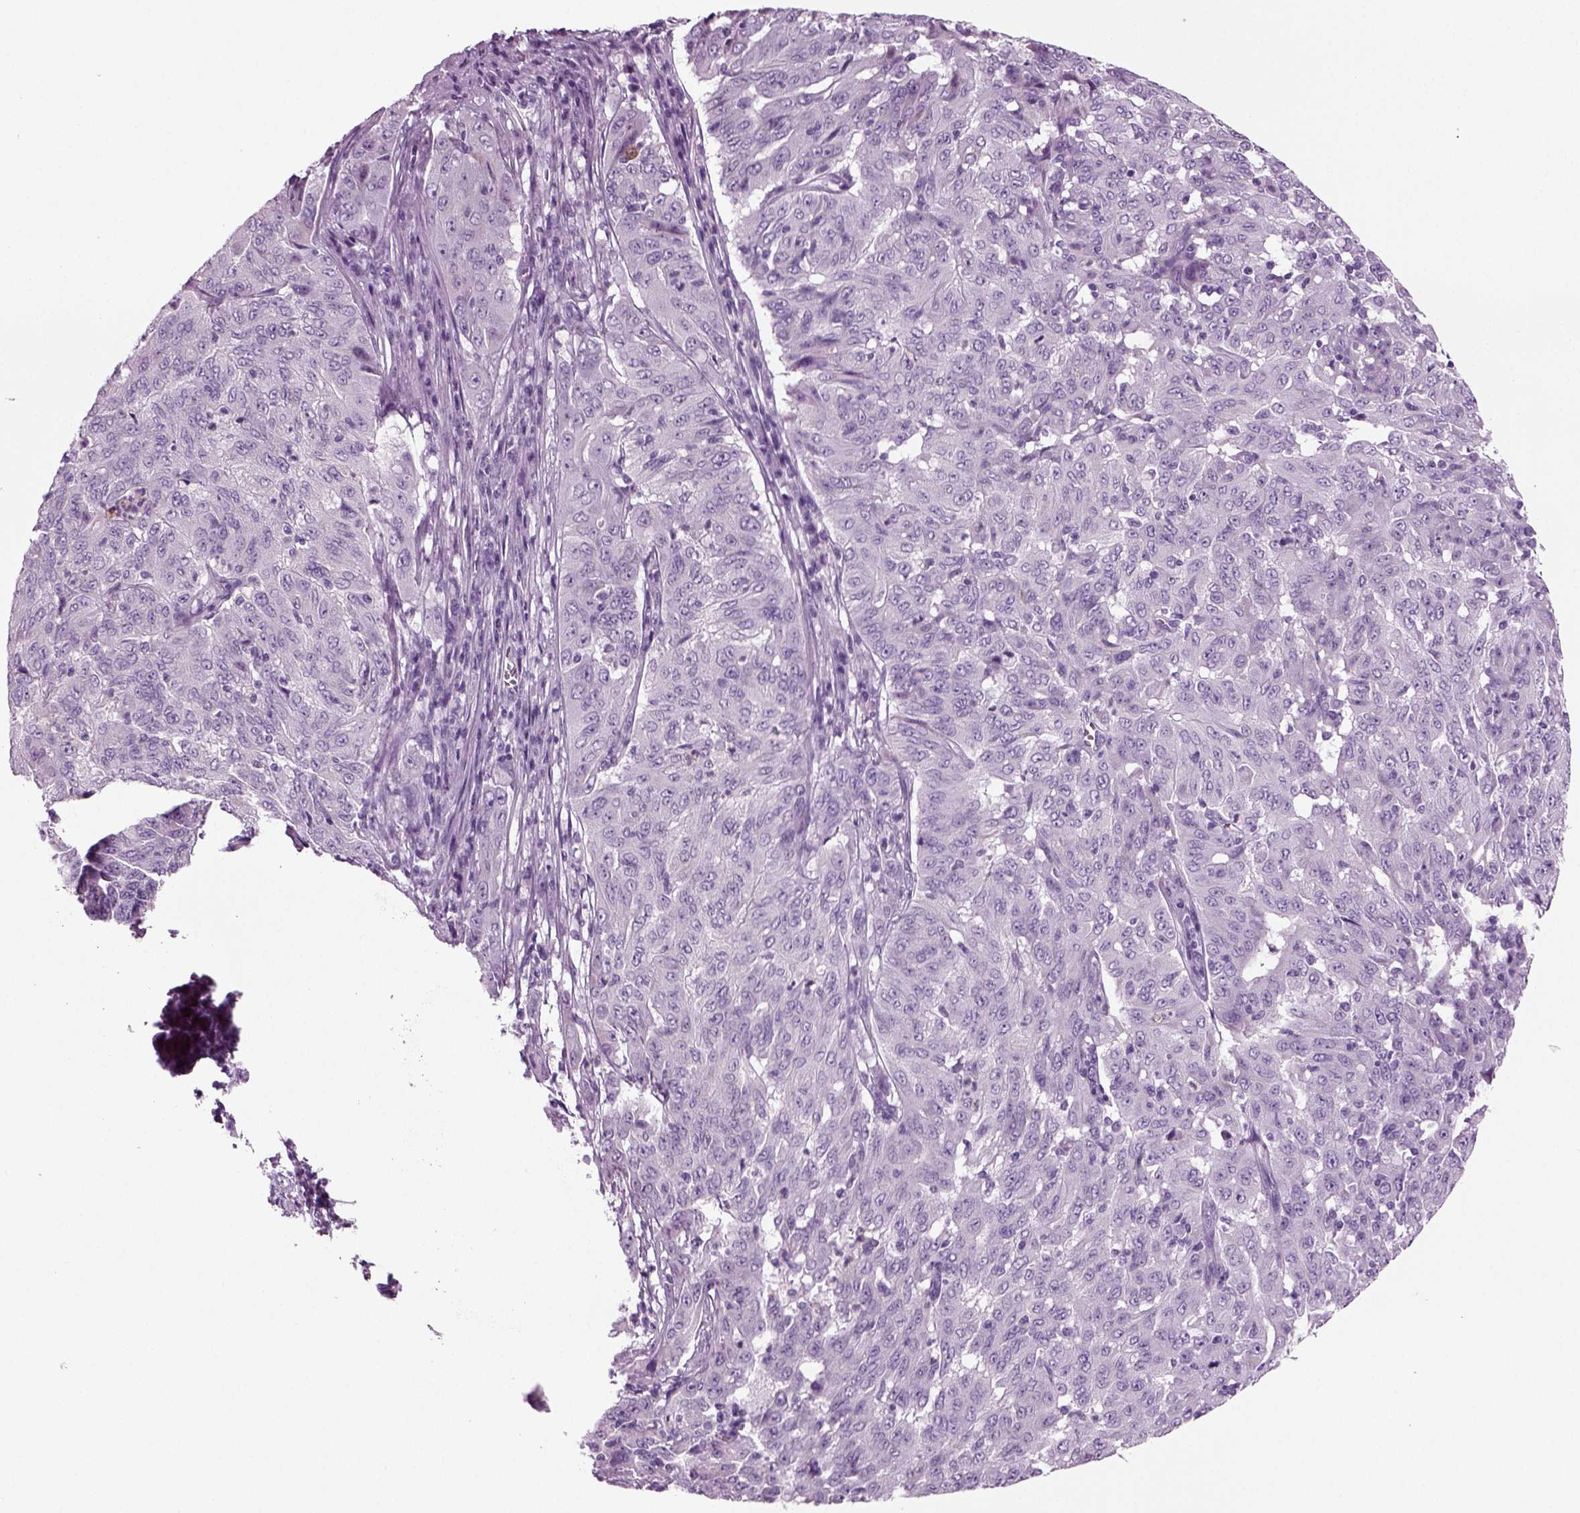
{"staining": {"intensity": "negative", "quantity": "none", "location": "none"}, "tissue": "pancreatic cancer", "cell_type": "Tumor cells", "image_type": "cancer", "snomed": [{"axis": "morphology", "description": "Adenocarcinoma, NOS"}, {"axis": "topography", "description": "Pancreas"}], "caption": "Tumor cells are negative for brown protein staining in pancreatic adenocarcinoma. (DAB IHC visualized using brightfield microscopy, high magnification).", "gene": "CRABP1", "patient": {"sex": "male", "age": 63}}